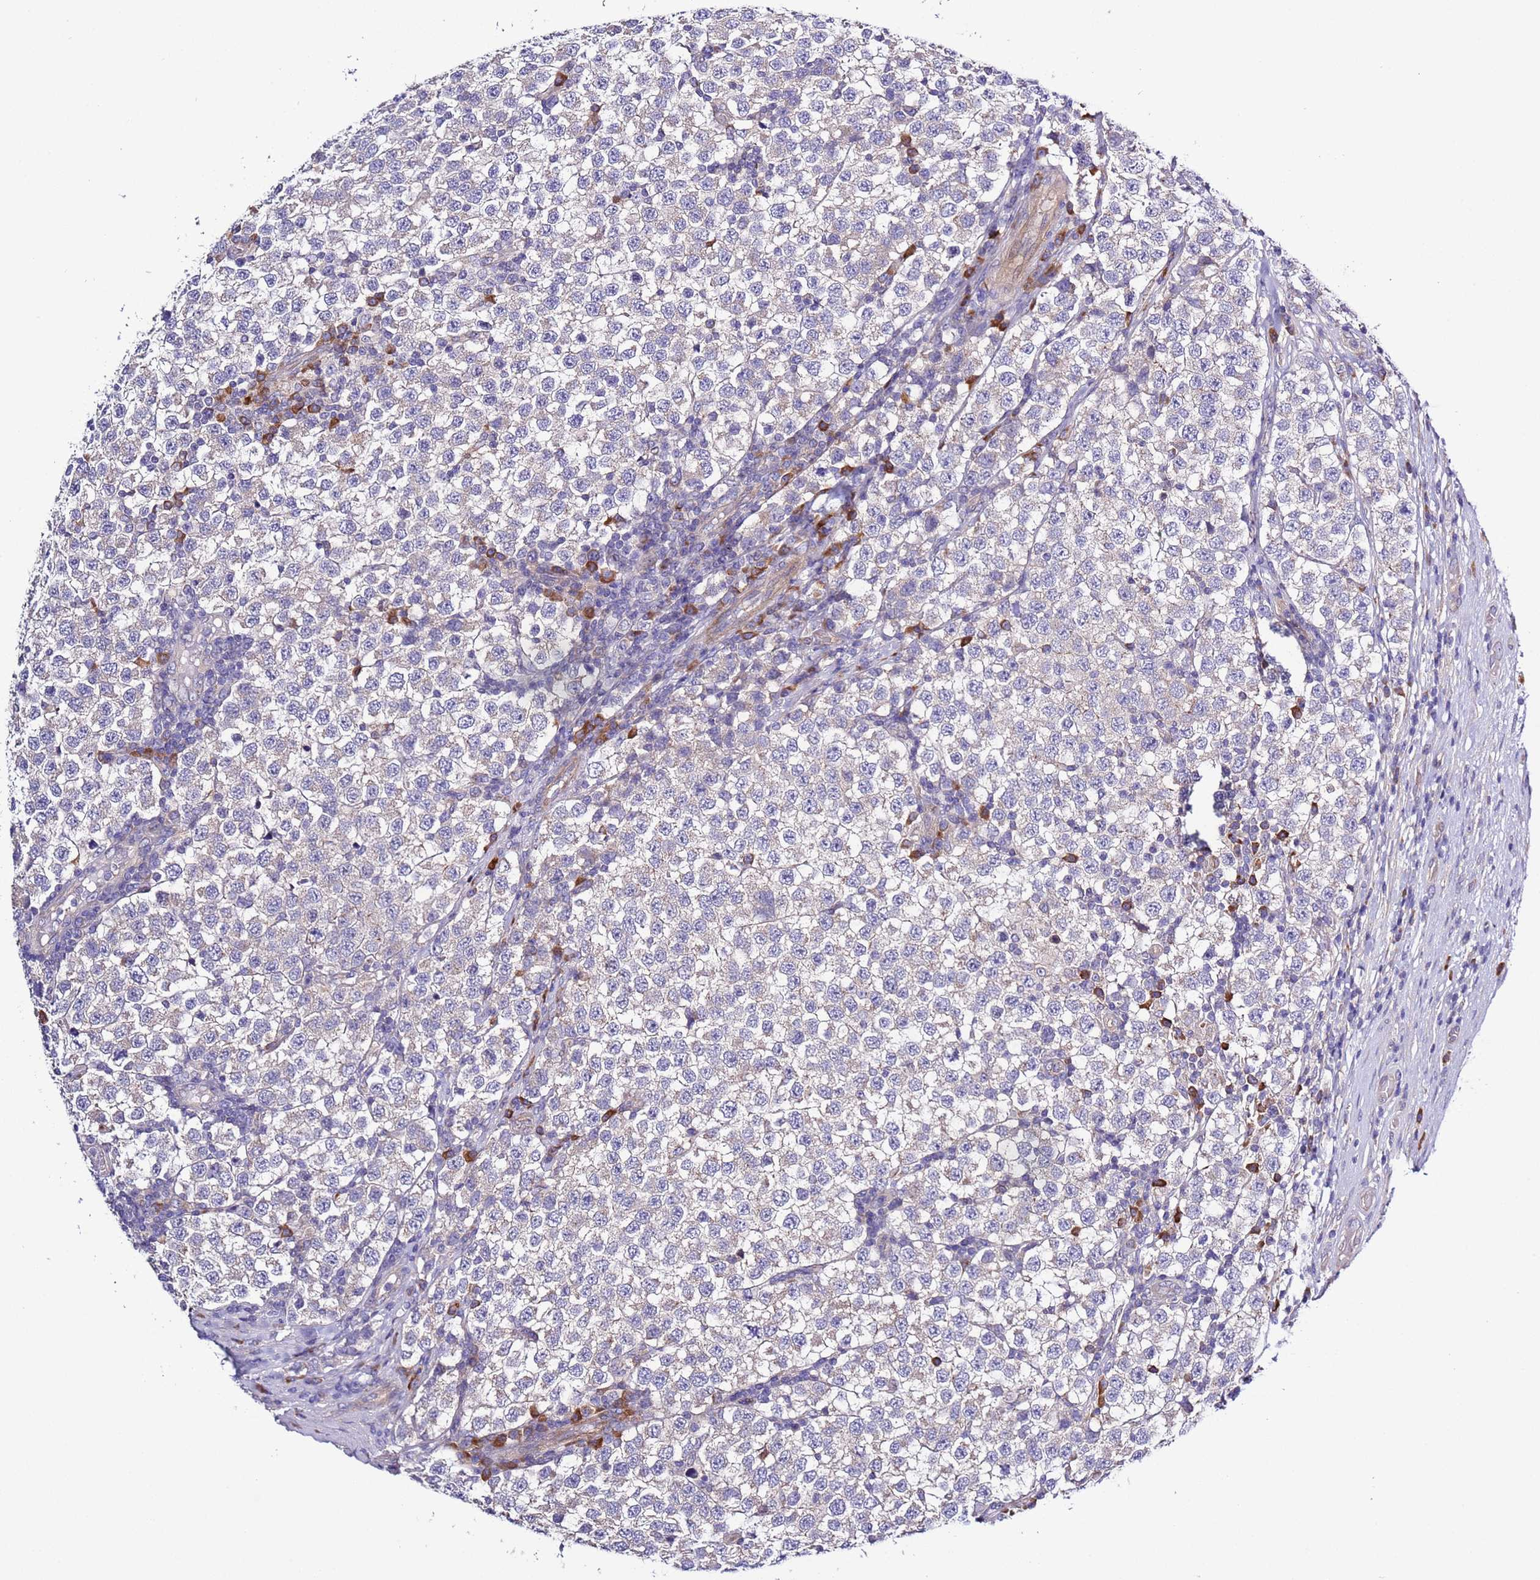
{"staining": {"intensity": "negative", "quantity": "none", "location": "none"}, "tissue": "testis cancer", "cell_type": "Tumor cells", "image_type": "cancer", "snomed": [{"axis": "morphology", "description": "Seminoma, NOS"}, {"axis": "topography", "description": "Testis"}], "caption": "The immunohistochemistry micrograph has no significant staining in tumor cells of seminoma (testis) tissue.", "gene": "SPCS1", "patient": {"sex": "male", "age": 34}}